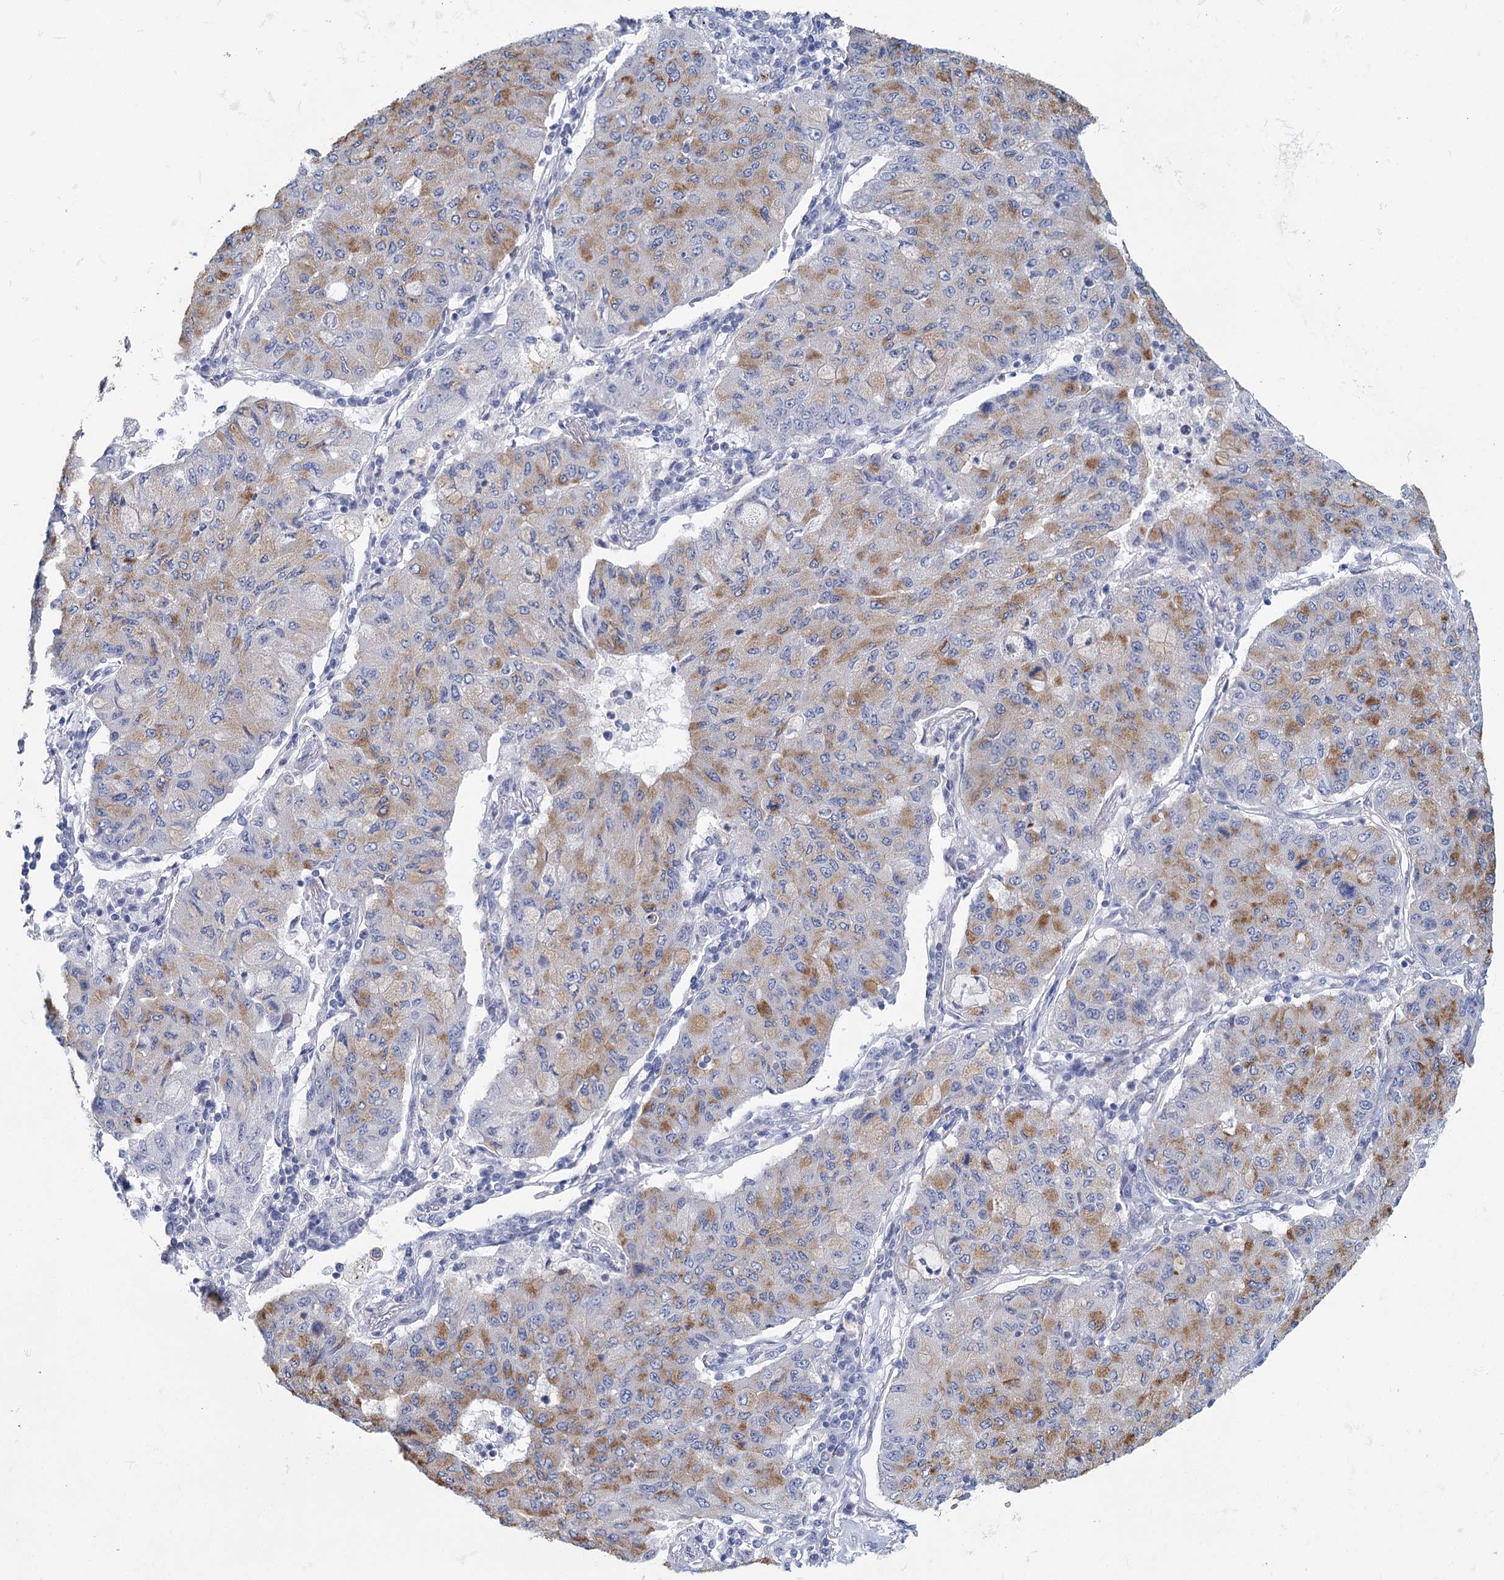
{"staining": {"intensity": "moderate", "quantity": "<25%", "location": "cytoplasmic/membranous"}, "tissue": "lung cancer", "cell_type": "Tumor cells", "image_type": "cancer", "snomed": [{"axis": "morphology", "description": "Squamous cell carcinoma, NOS"}, {"axis": "topography", "description": "Lung"}], "caption": "The photomicrograph demonstrates staining of lung squamous cell carcinoma, revealing moderate cytoplasmic/membranous protein staining (brown color) within tumor cells.", "gene": "METTL7B", "patient": {"sex": "male", "age": 74}}